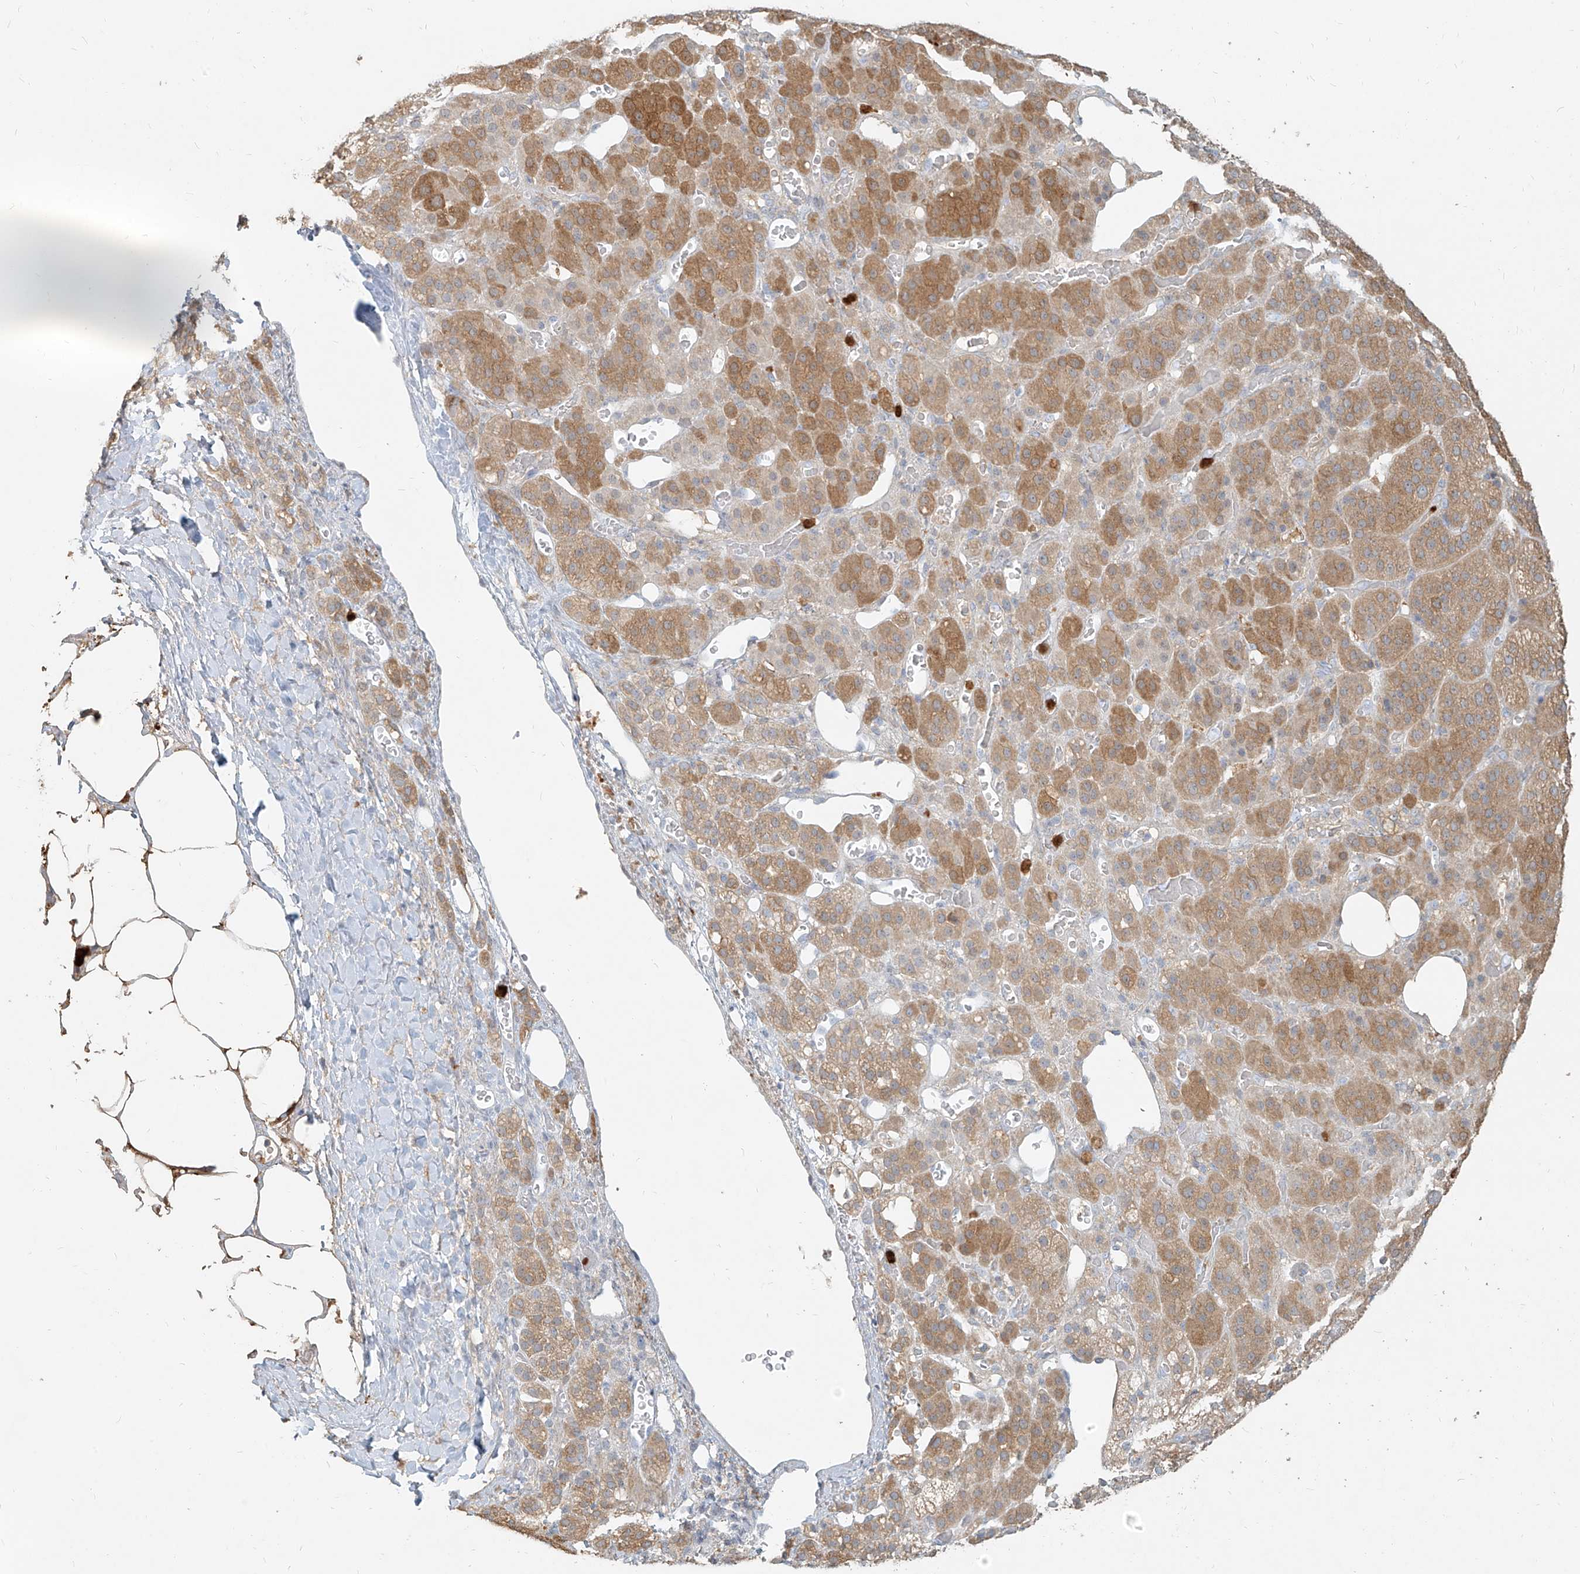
{"staining": {"intensity": "moderate", "quantity": "25%-75%", "location": "cytoplasmic/membranous"}, "tissue": "adrenal gland", "cell_type": "Glandular cells", "image_type": "normal", "snomed": [{"axis": "morphology", "description": "Normal tissue, NOS"}, {"axis": "topography", "description": "Adrenal gland"}], "caption": "IHC of normal adrenal gland displays medium levels of moderate cytoplasmic/membranous staining in approximately 25%-75% of glandular cells. IHC stains the protein in brown and the nuclei are stained blue.", "gene": "PGD", "patient": {"sex": "male", "age": 57}}